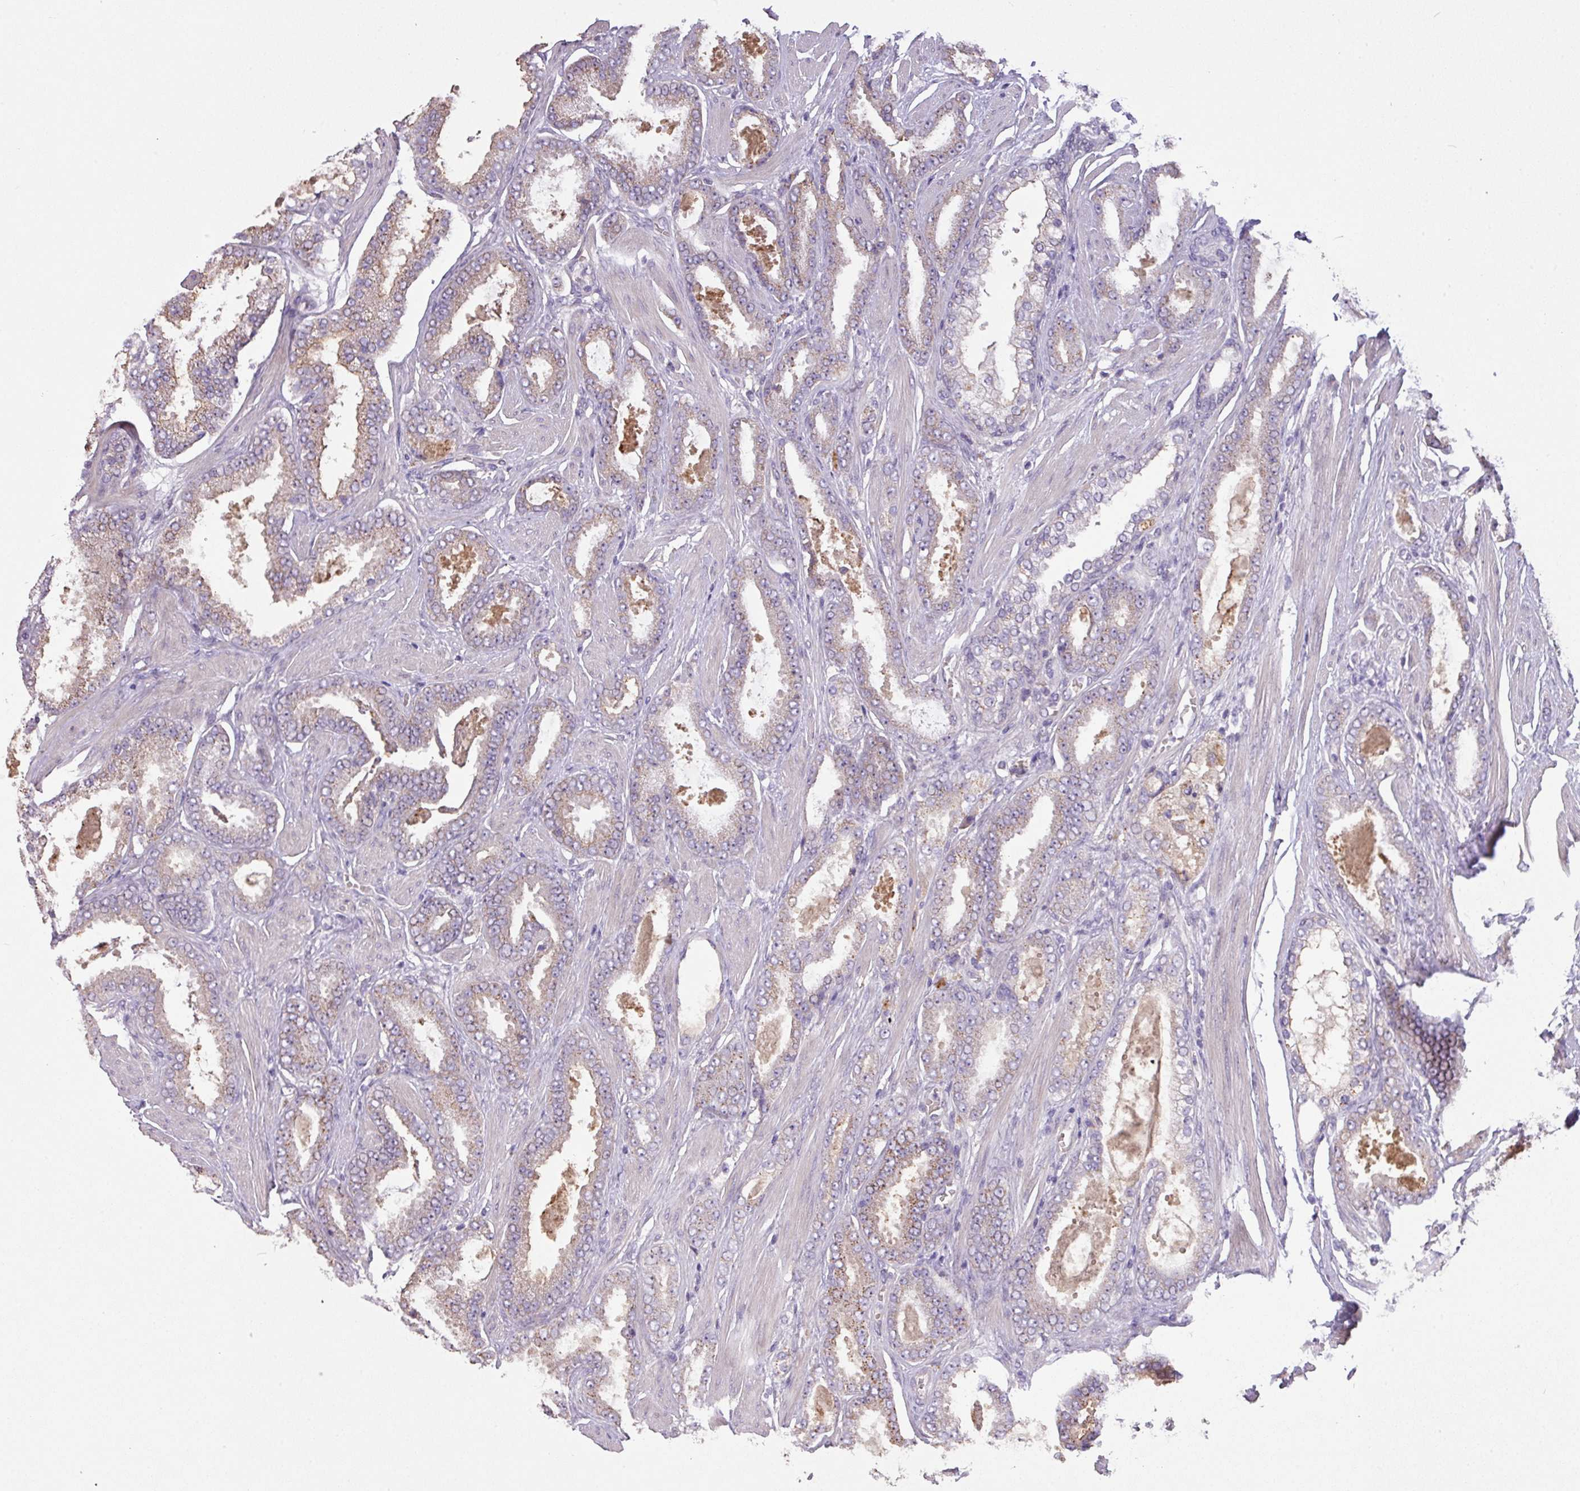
{"staining": {"intensity": "weak", "quantity": "<25%", "location": "cytoplasmic/membranous"}, "tissue": "prostate cancer", "cell_type": "Tumor cells", "image_type": "cancer", "snomed": [{"axis": "morphology", "description": "Adenocarcinoma, Low grade"}, {"axis": "topography", "description": "Prostate"}], "caption": "High power microscopy photomicrograph of an immunohistochemistry photomicrograph of prostate low-grade adenocarcinoma, revealing no significant staining in tumor cells.", "gene": "PRADC1", "patient": {"sex": "male", "age": 42}}